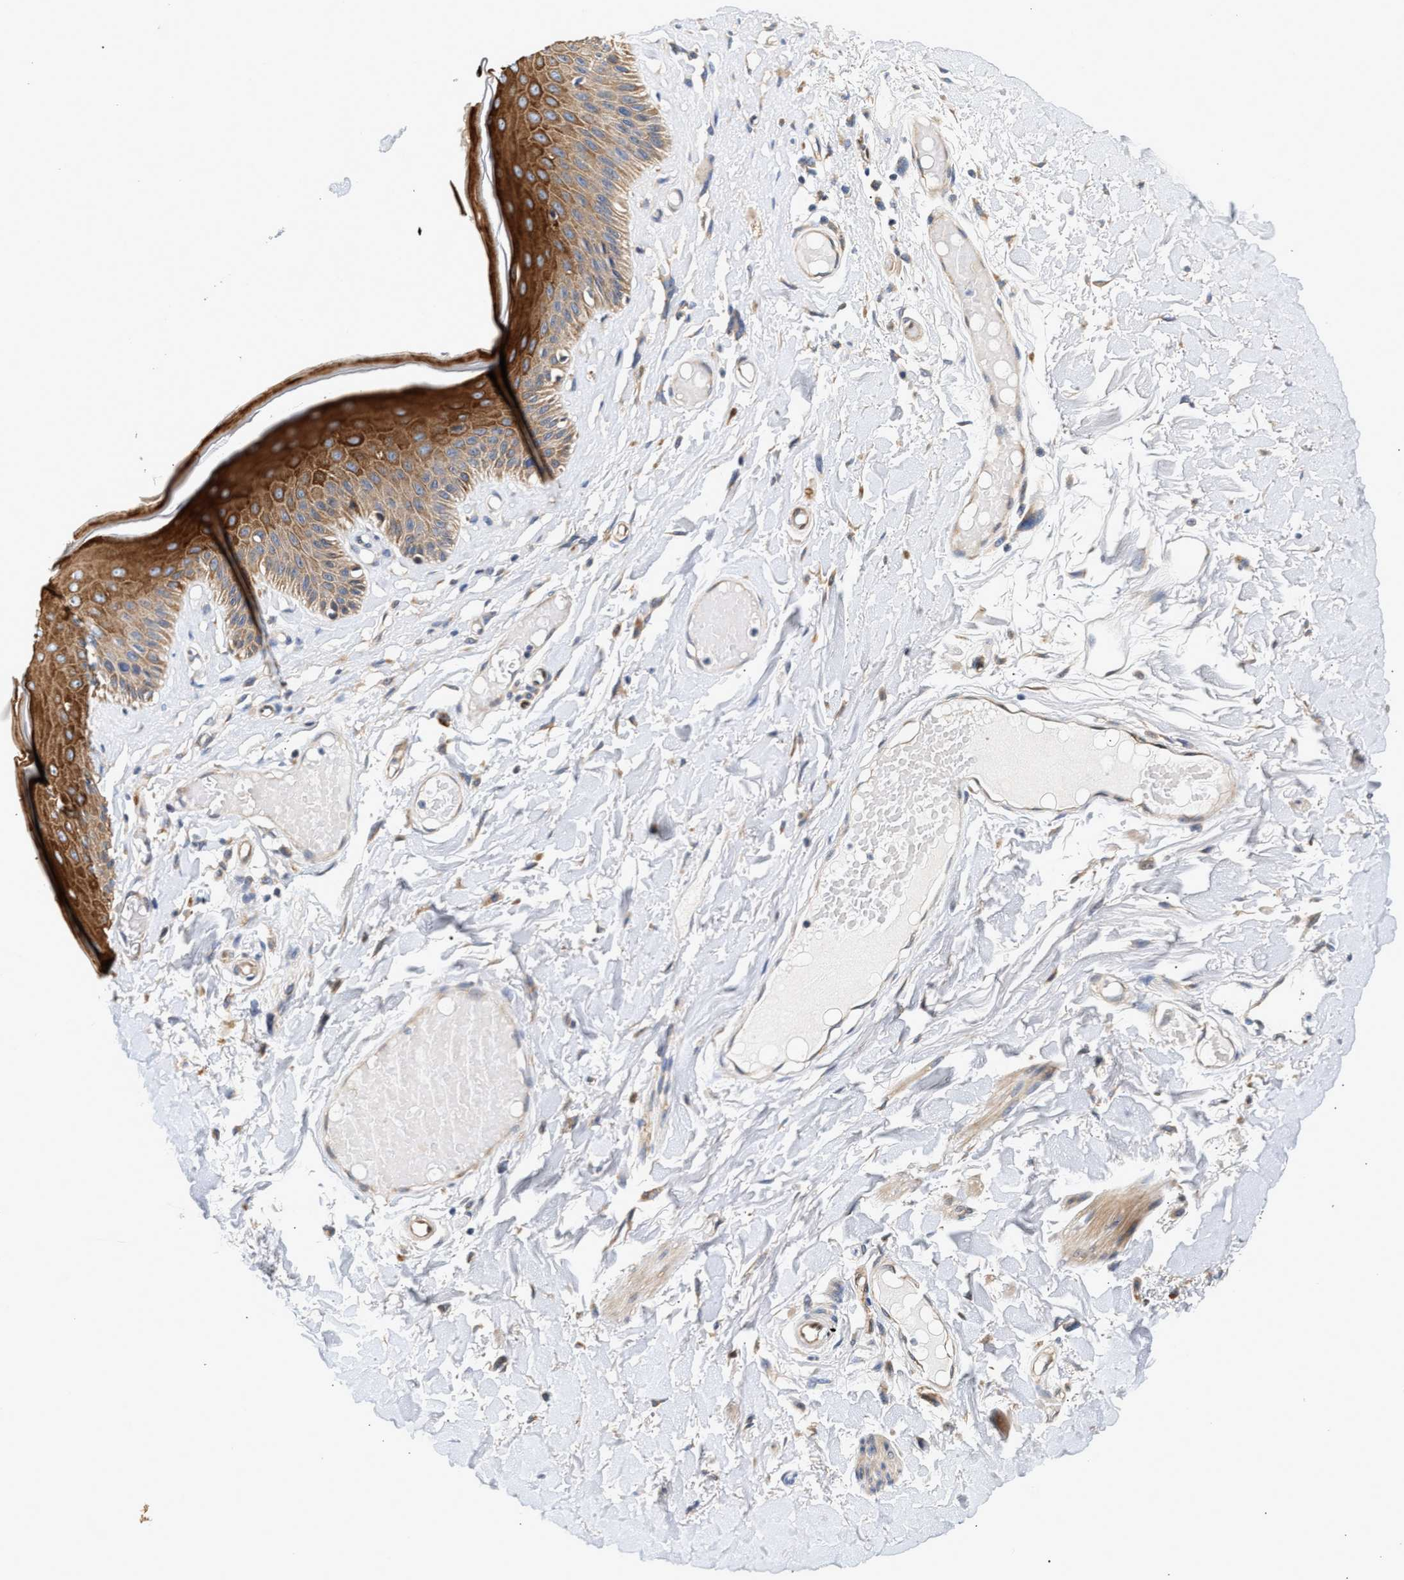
{"staining": {"intensity": "strong", "quantity": "25%-75%", "location": "cytoplasmic/membranous"}, "tissue": "skin", "cell_type": "Epidermal cells", "image_type": "normal", "snomed": [{"axis": "morphology", "description": "Normal tissue, NOS"}, {"axis": "topography", "description": "Vulva"}], "caption": "An IHC photomicrograph of unremarkable tissue is shown. Protein staining in brown highlights strong cytoplasmic/membranous positivity in skin within epidermal cells.", "gene": "IFT74", "patient": {"sex": "female", "age": 73}}